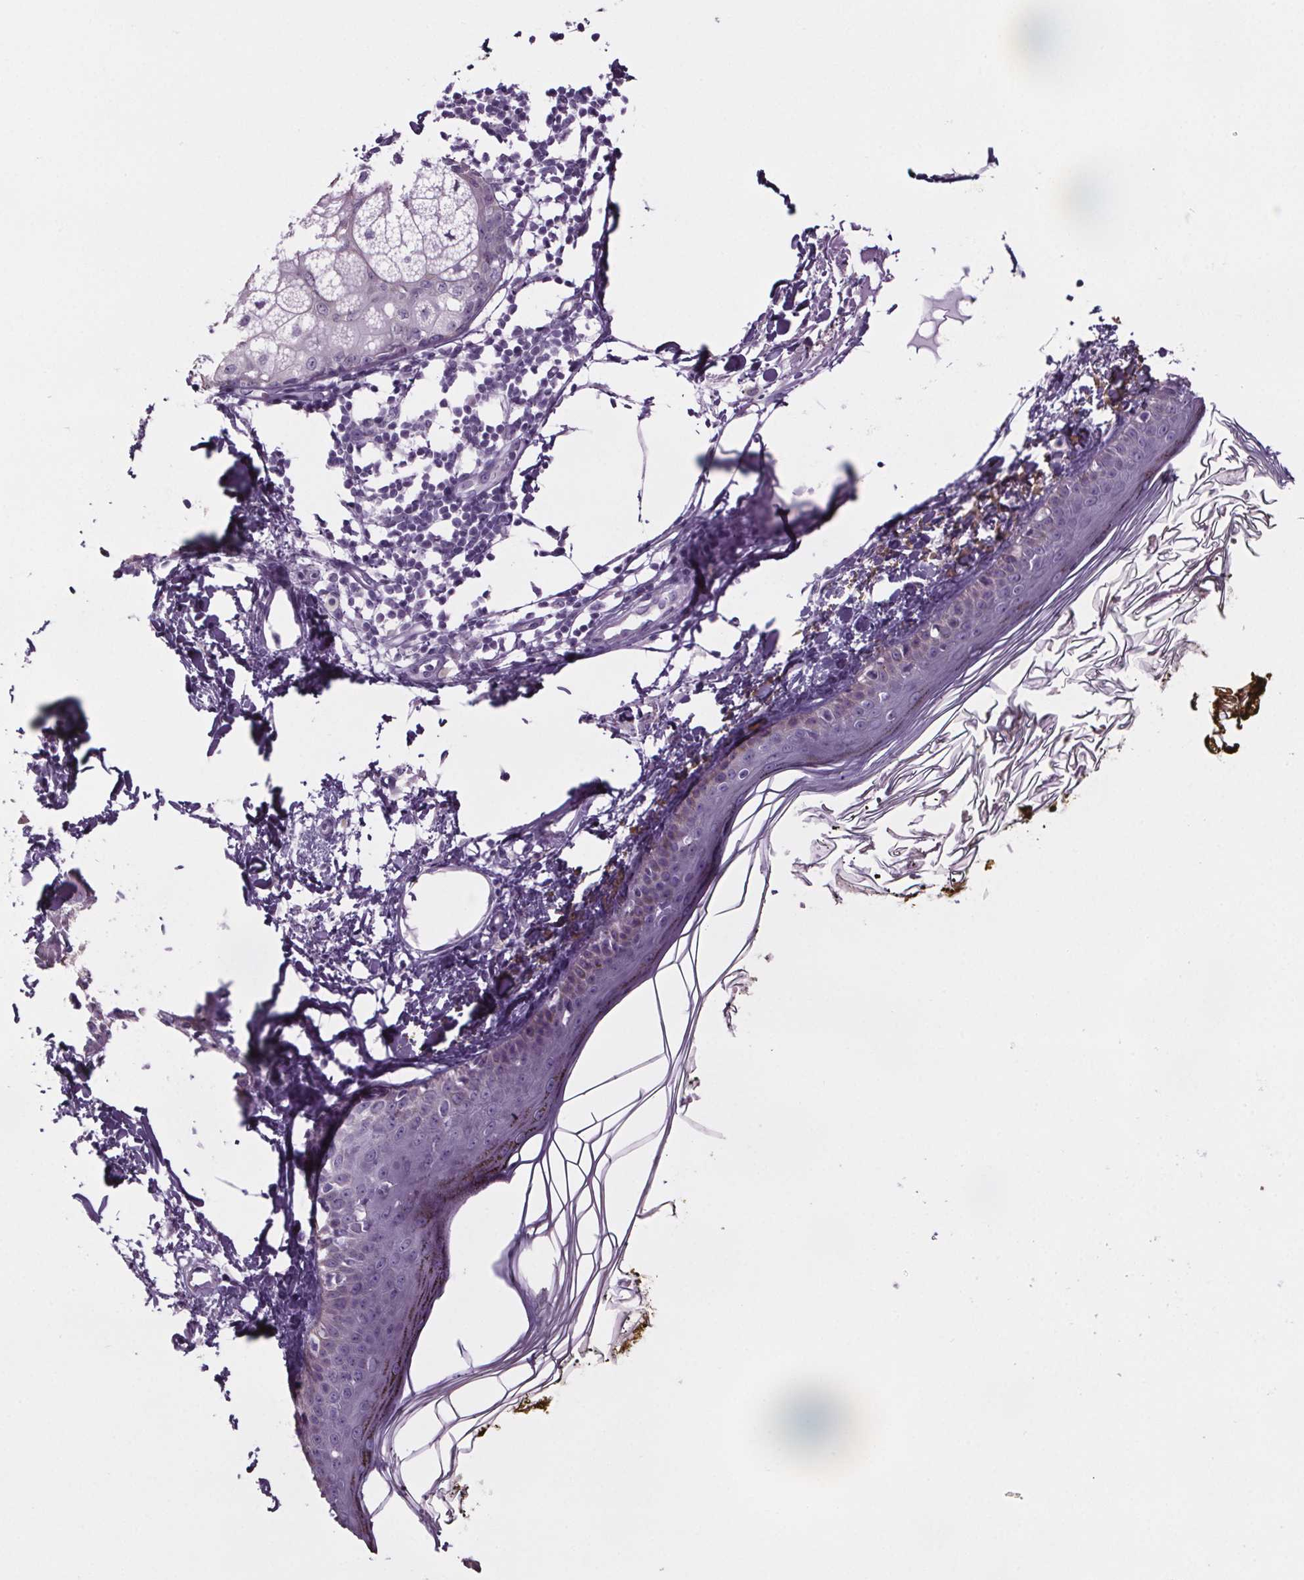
{"staining": {"intensity": "negative", "quantity": "none", "location": "none"}, "tissue": "skin", "cell_type": "Fibroblasts", "image_type": "normal", "snomed": [{"axis": "morphology", "description": "Normal tissue, NOS"}, {"axis": "topography", "description": "Skin"}], "caption": "Fibroblasts show no significant positivity in normal skin.", "gene": "CUBN", "patient": {"sex": "male", "age": 76}}